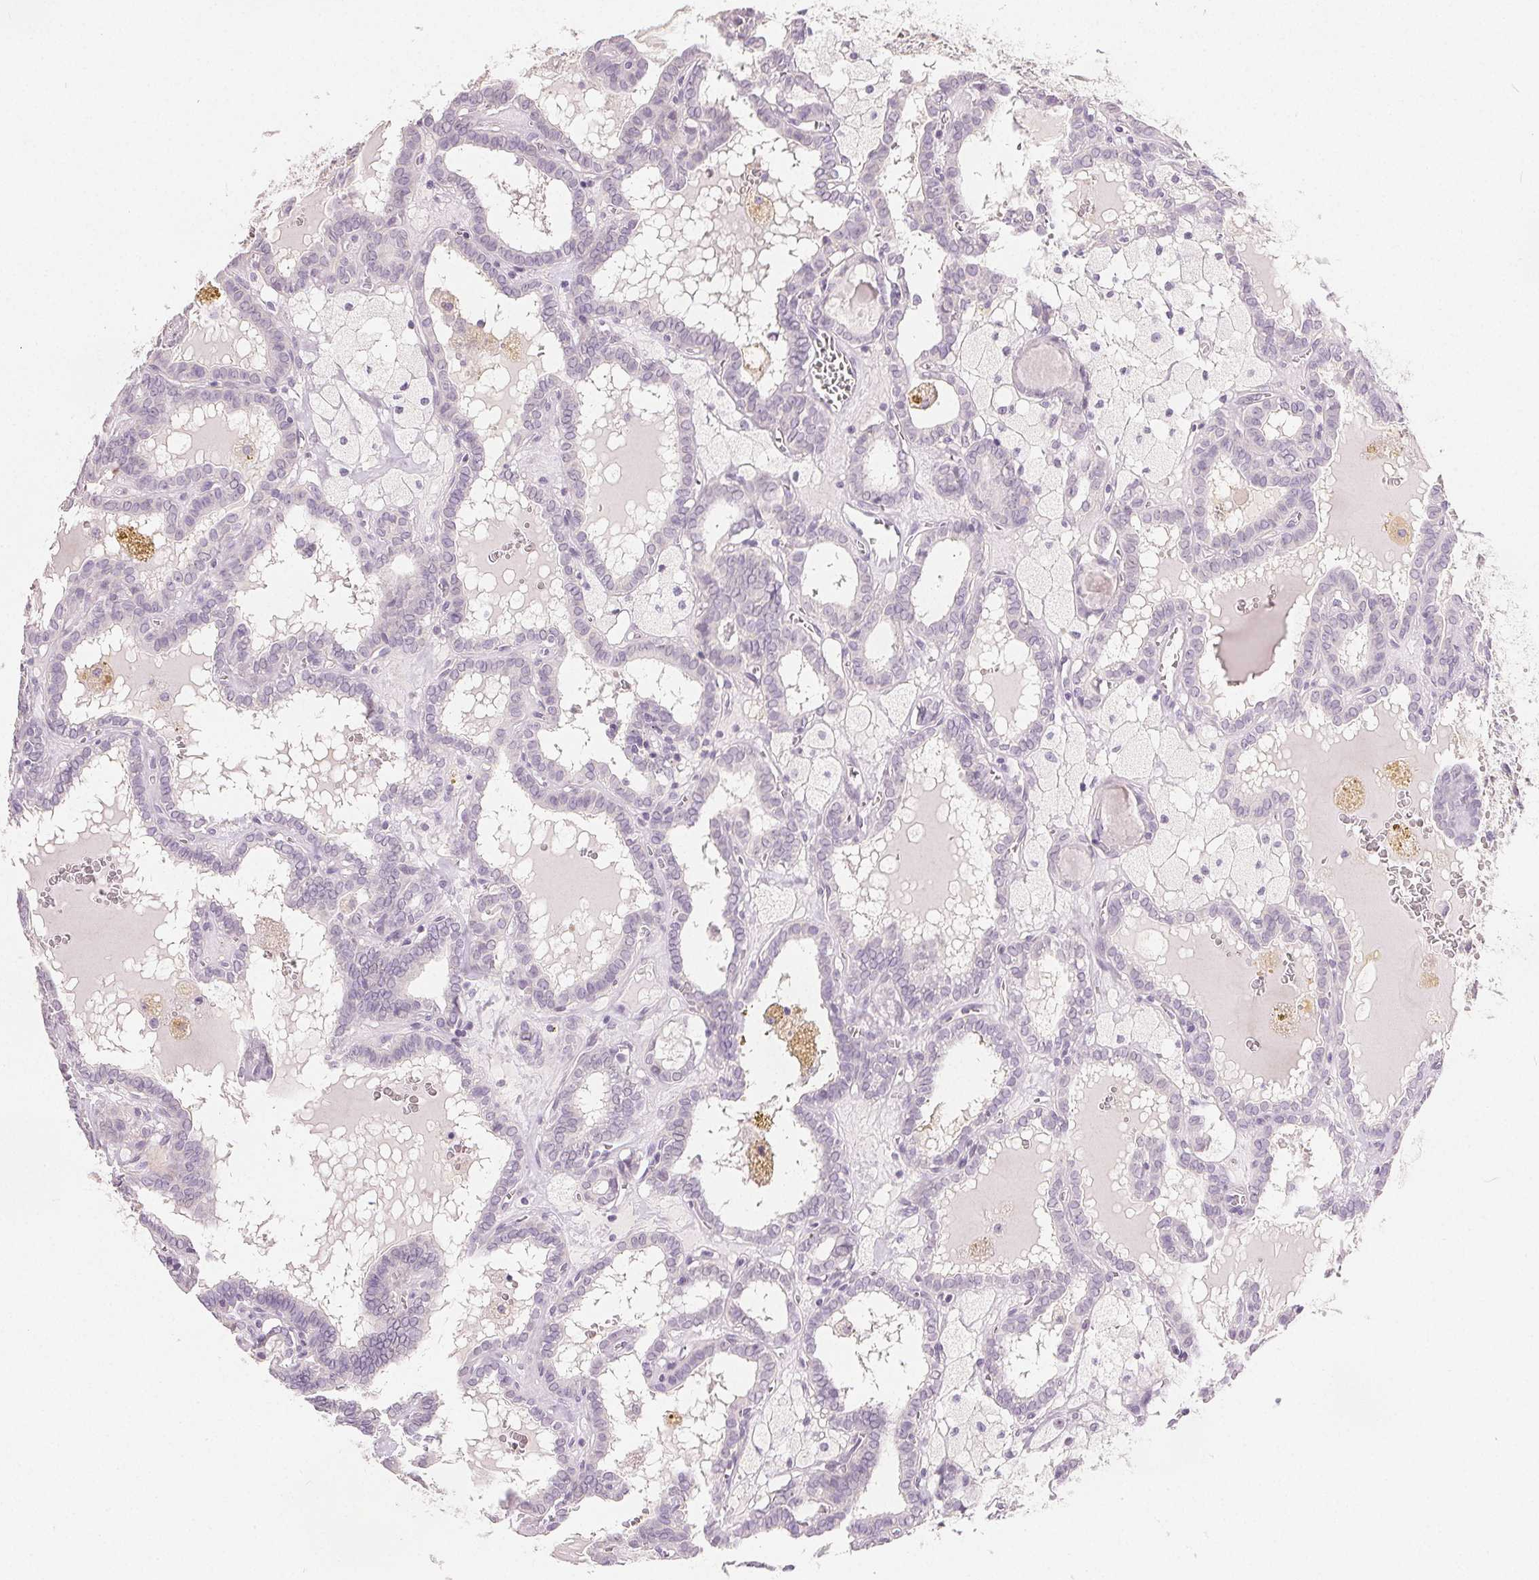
{"staining": {"intensity": "negative", "quantity": "none", "location": "none"}, "tissue": "thyroid cancer", "cell_type": "Tumor cells", "image_type": "cancer", "snomed": [{"axis": "morphology", "description": "Papillary adenocarcinoma, NOS"}, {"axis": "topography", "description": "Thyroid gland"}], "caption": "Immunohistochemistry image of neoplastic tissue: thyroid cancer (papillary adenocarcinoma) stained with DAB (3,3'-diaminobenzidine) exhibits no significant protein expression in tumor cells. (DAB IHC, high magnification).", "gene": "CA12", "patient": {"sex": "female", "age": 39}}